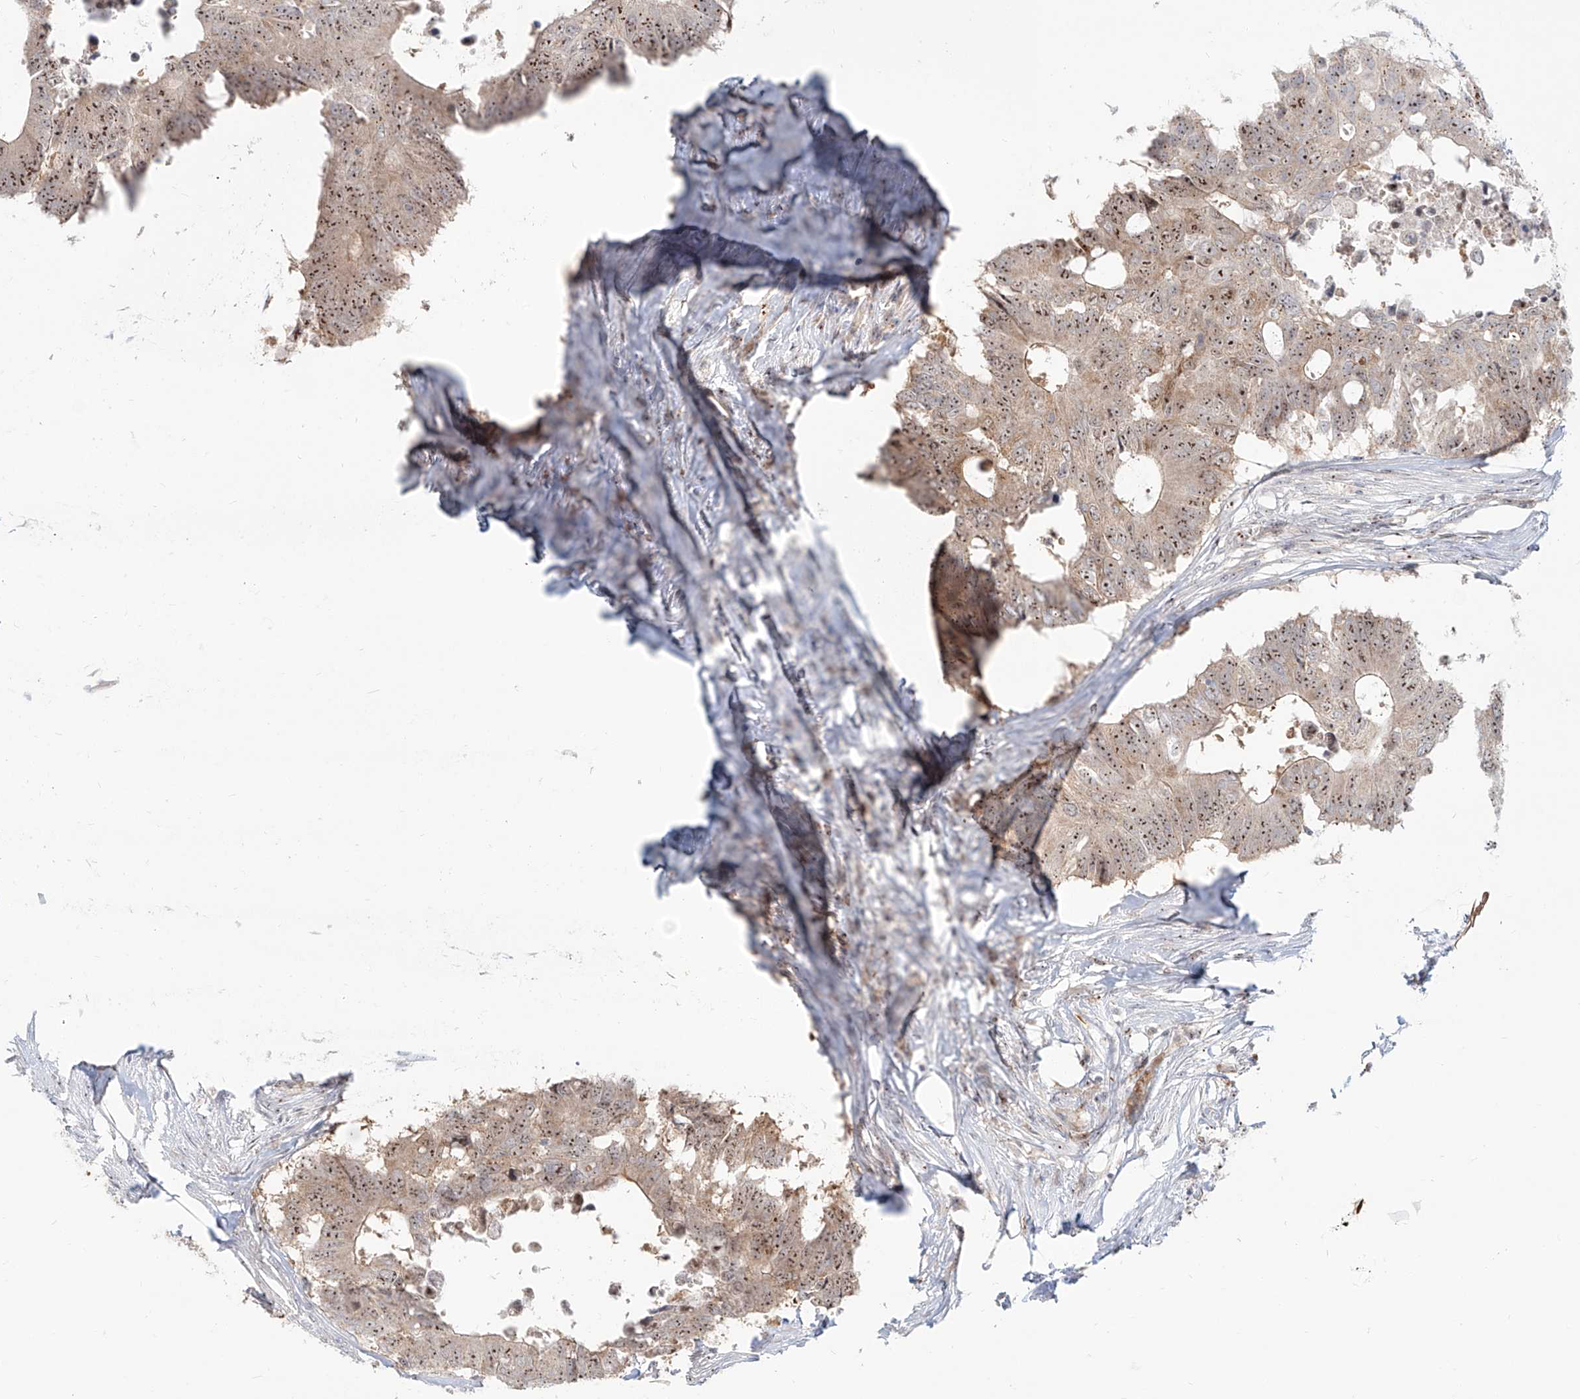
{"staining": {"intensity": "moderate", "quantity": ">75%", "location": "cytoplasmic/membranous,nuclear"}, "tissue": "colorectal cancer", "cell_type": "Tumor cells", "image_type": "cancer", "snomed": [{"axis": "morphology", "description": "Adenocarcinoma, NOS"}, {"axis": "topography", "description": "Colon"}], "caption": "Immunohistochemical staining of colorectal adenocarcinoma reveals moderate cytoplasmic/membranous and nuclear protein staining in about >75% of tumor cells. The protein of interest is stained brown, and the nuclei are stained in blue (DAB (3,3'-diaminobenzidine) IHC with brightfield microscopy, high magnification).", "gene": "BYSL", "patient": {"sex": "male", "age": 71}}